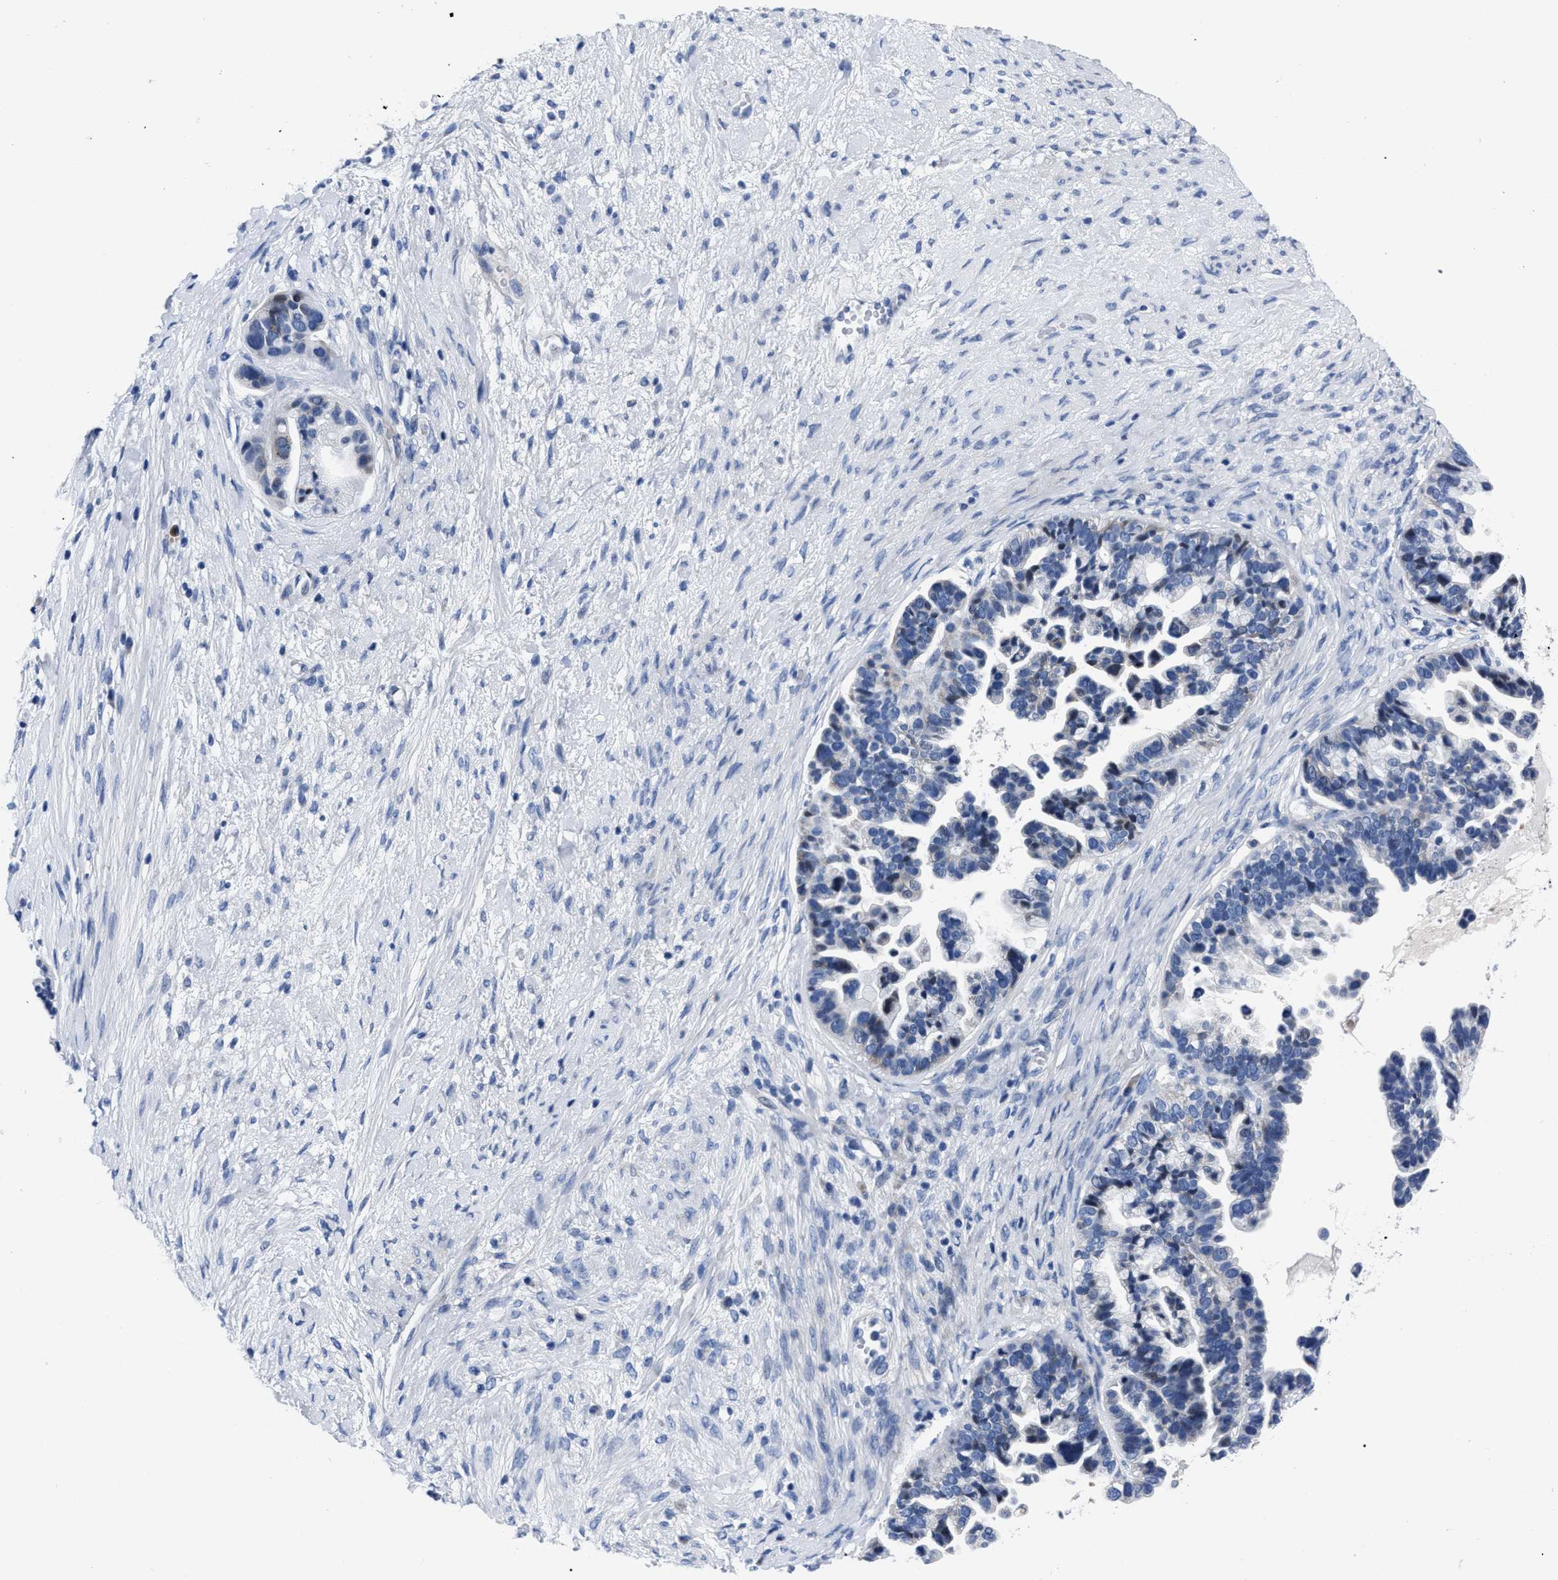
{"staining": {"intensity": "negative", "quantity": "none", "location": "none"}, "tissue": "ovarian cancer", "cell_type": "Tumor cells", "image_type": "cancer", "snomed": [{"axis": "morphology", "description": "Cystadenocarcinoma, serous, NOS"}, {"axis": "topography", "description": "Ovary"}], "caption": "DAB (3,3'-diaminobenzidine) immunohistochemical staining of ovarian cancer demonstrates no significant staining in tumor cells.", "gene": "MOV10L1", "patient": {"sex": "female", "age": 56}}